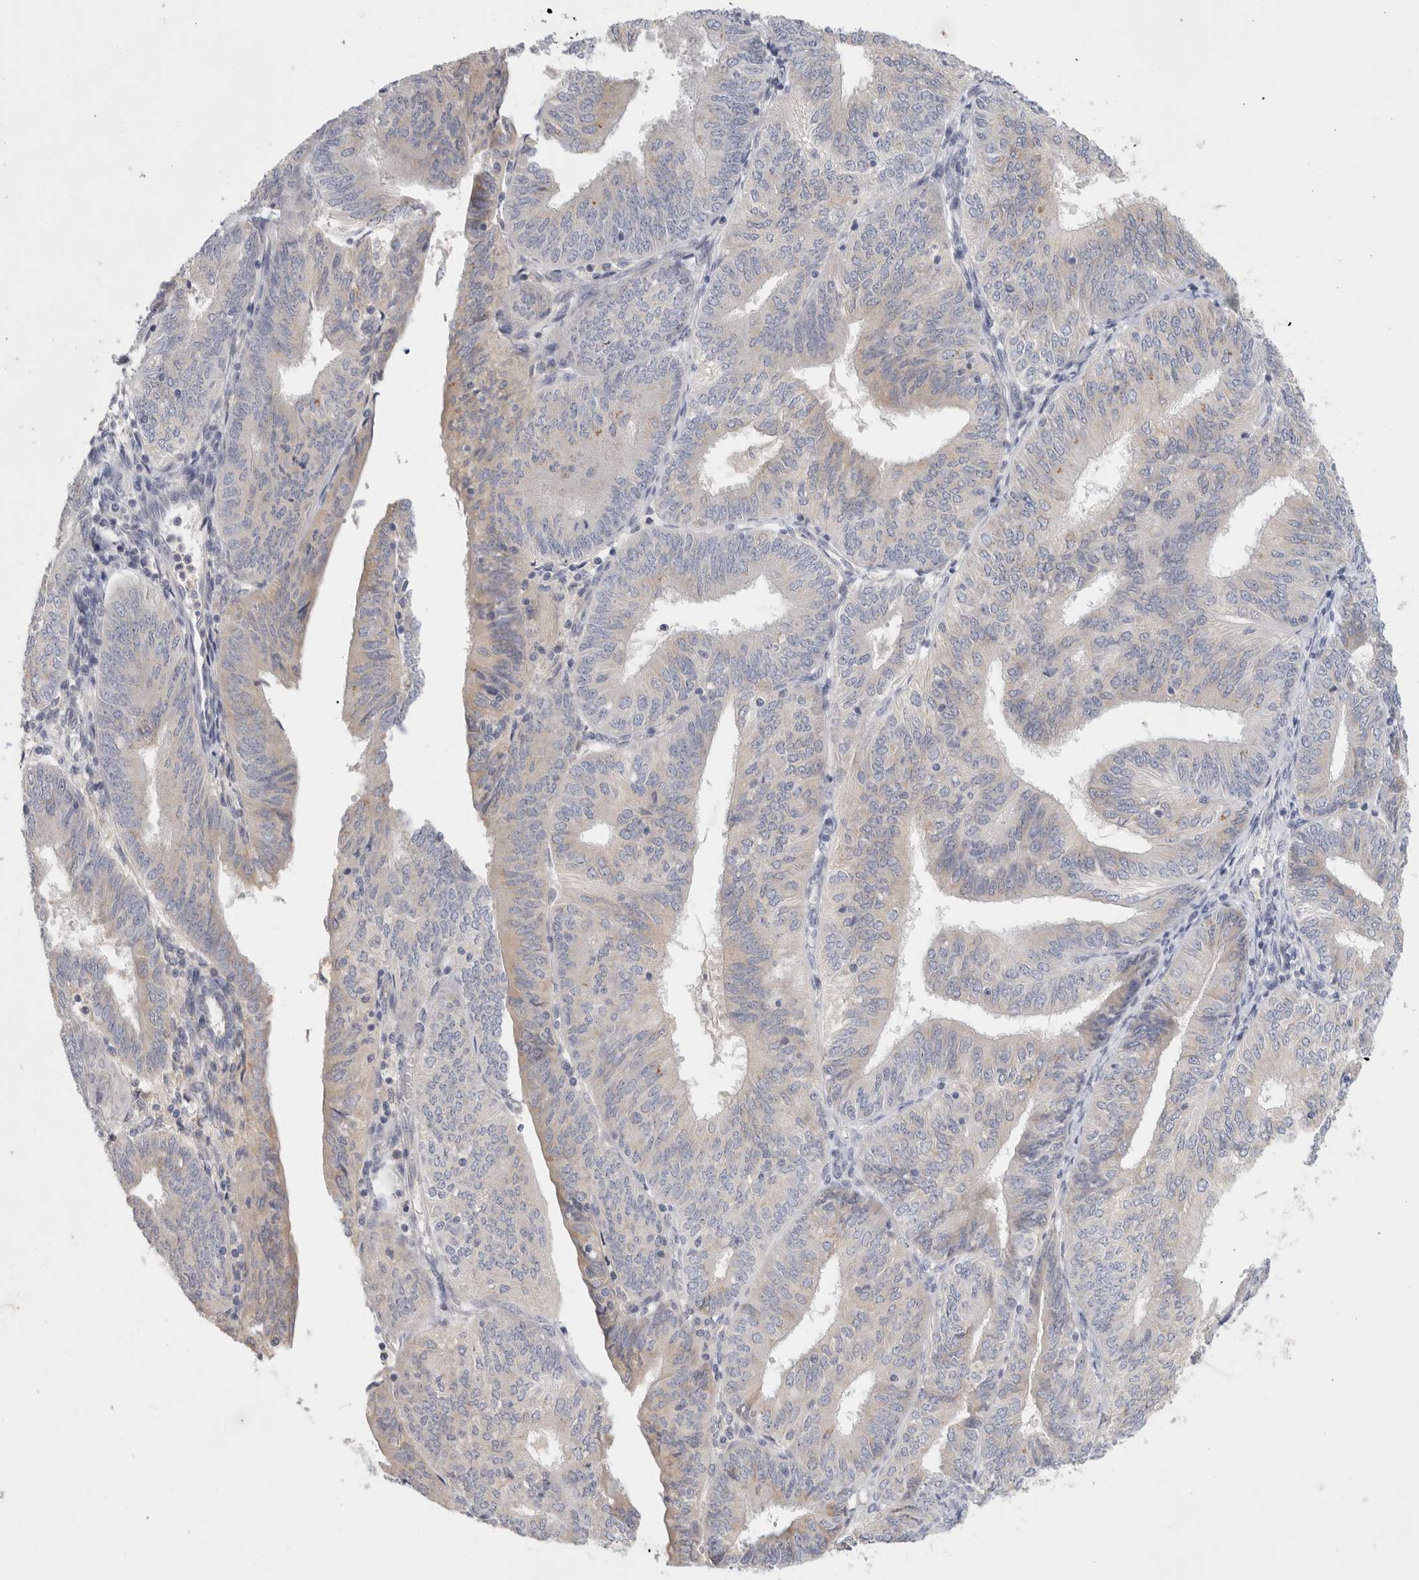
{"staining": {"intensity": "negative", "quantity": "none", "location": "none"}, "tissue": "endometrial cancer", "cell_type": "Tumor cells", "image_type": "cancer", "snomed": [{"axis": "morphology", "description": "Adenocarcinoma, NOS"}, {"axis": "topography", "description": "Endometrium"}], "caption": "Tumor cells are negative for brown protein staining in endometrial cancer.", "gene": "STK31", "patient": {"sex": "female", "age": 58}}